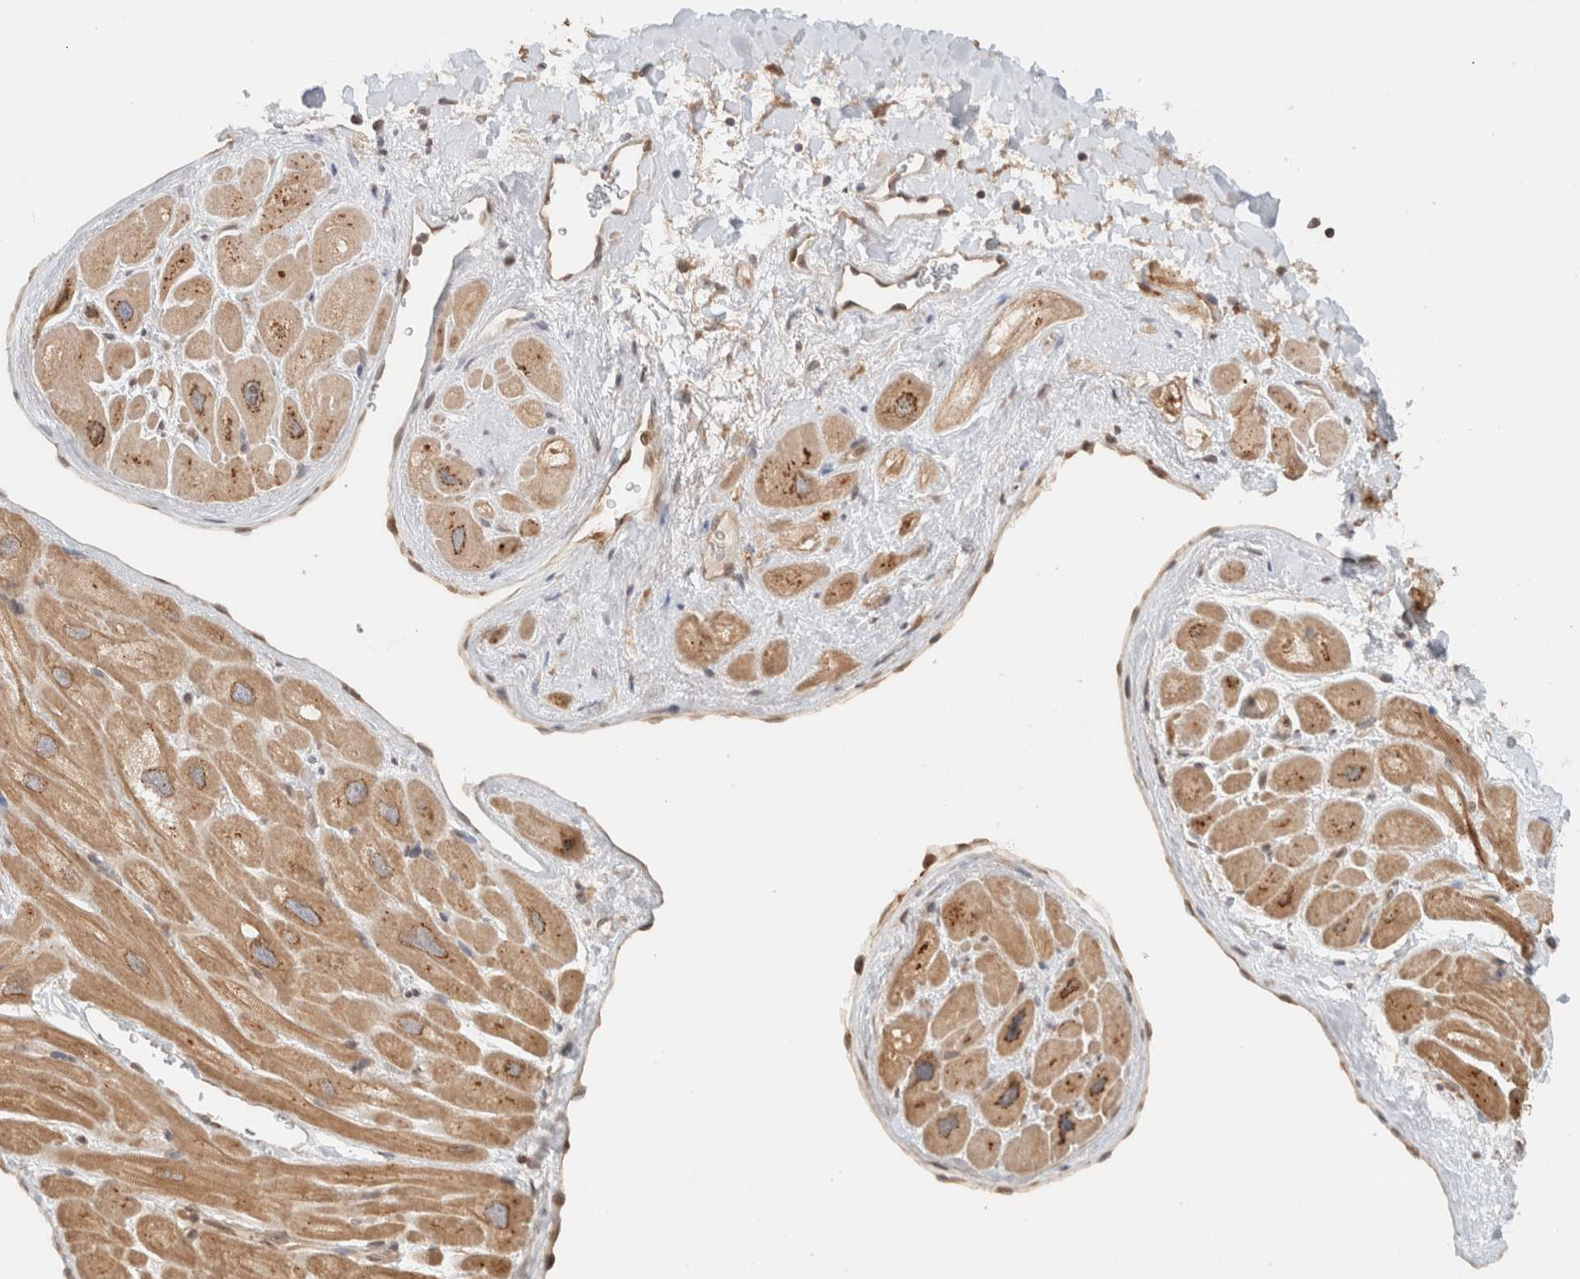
{"staining": {"intensity": "moderate", "quantity": ">75%", "location": "cytoplasmic/membranous"}, "tissue": "heart muscle", "cell_type": "Cardiomyocytes", "image_type": "normal", "snomed": [{"axis": "morphology", "description": "Normal tissue, NOS"}, {"axis": "topography", "description": "Heart"}], "caption": "Protein staining reveals moderate cytoplasmic/membranous expression in approximately >75% of cardiomyocytes in unremarkable heart muscle.", "gene": "ARFGEF2", "patient": {"sex": "male", "age": 49}}